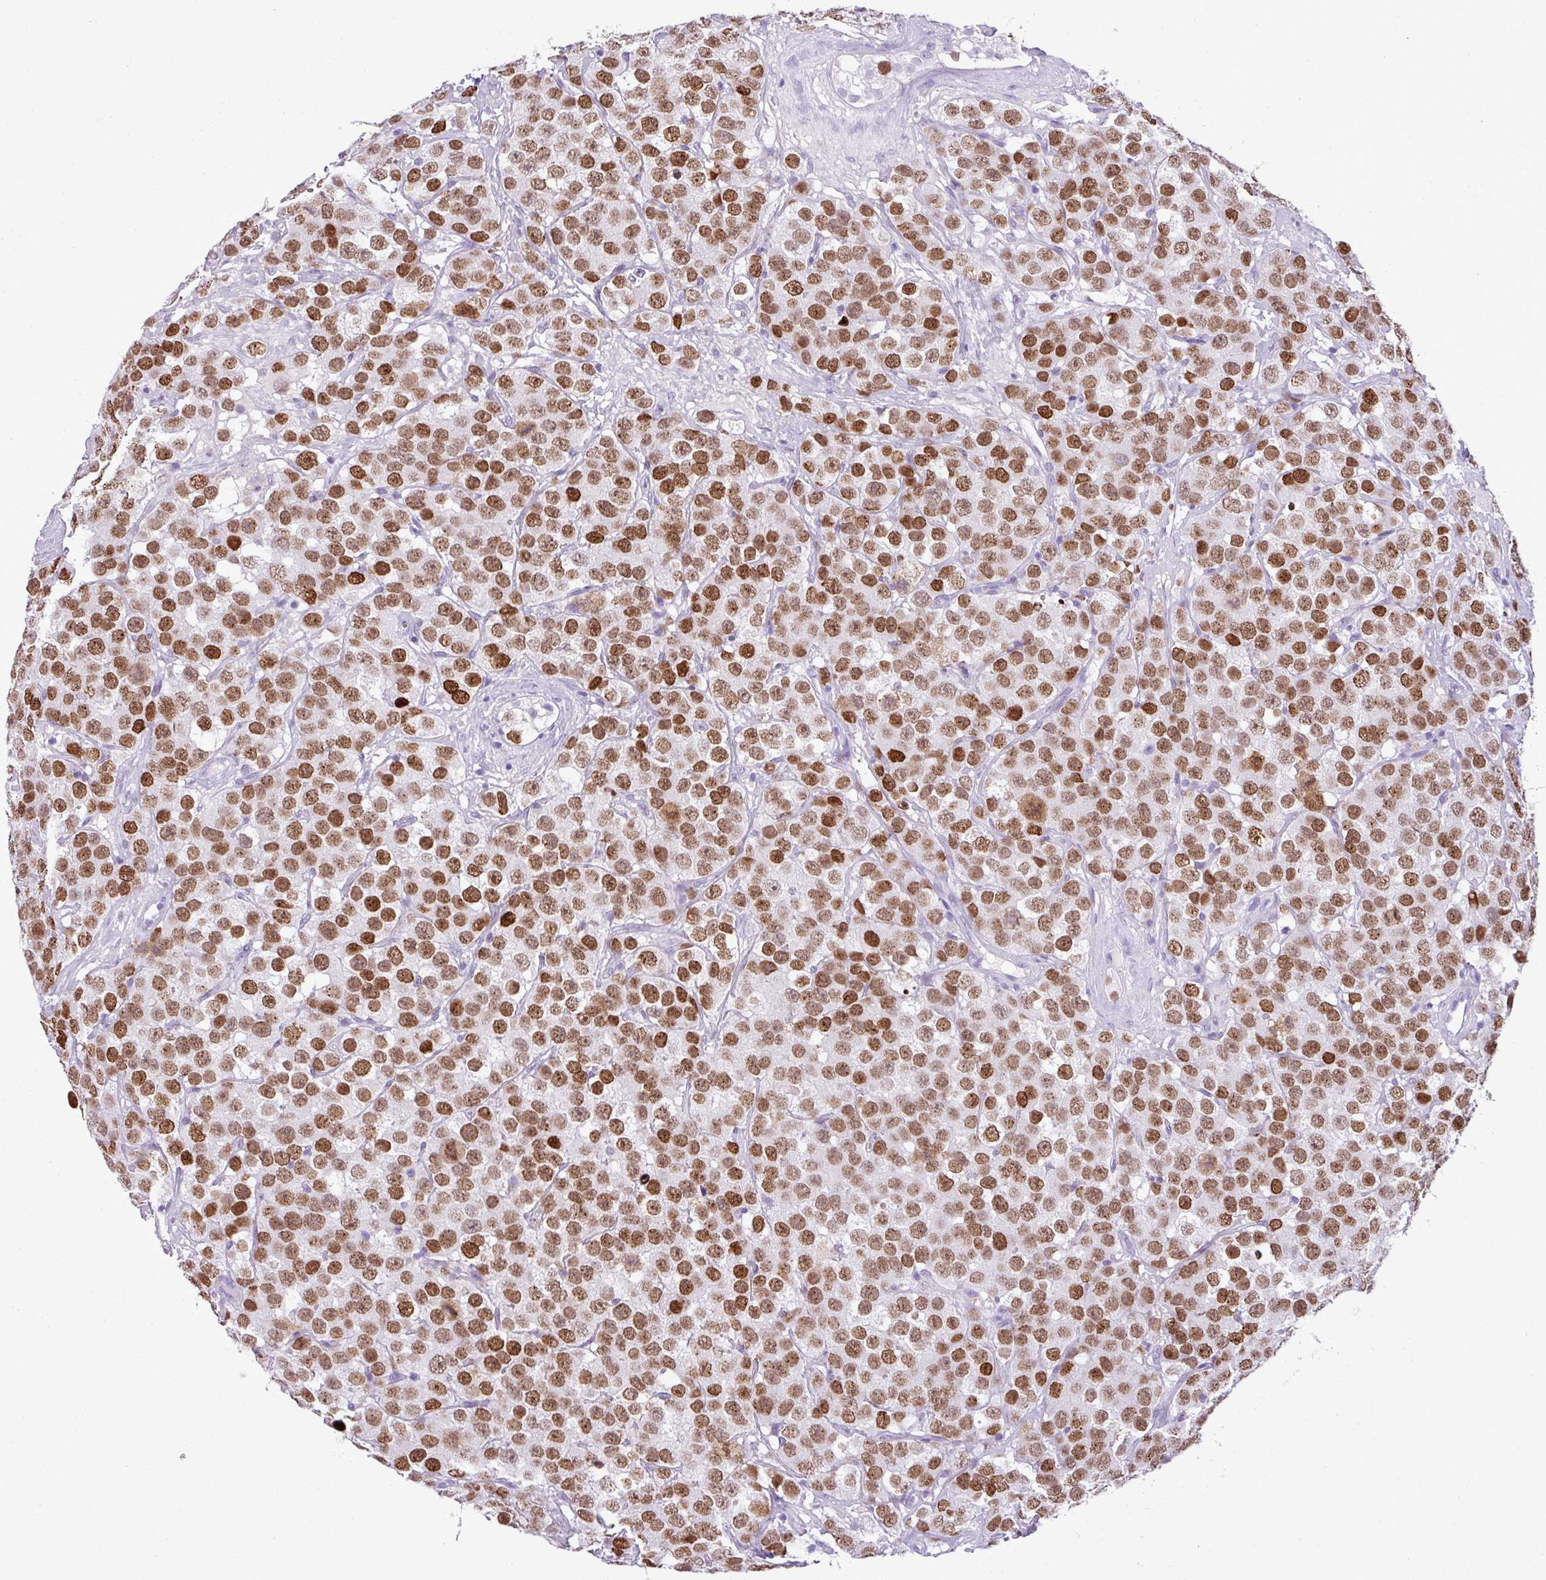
{"staining": {"intensity": "strong", "quantity": ">75%", "location": "nuclear"}, "tissue": "testis cancer", "cell_type": "Tumor cells", "image_type": "cancer", "snomed": [{"axis": "morphology", "description": "Seminoma, NOS"}, {"axis": "topography", "description": "Testis"}], "caption": "The image exhibits a brown stain indicating the presence of a protein in the nuclear of tumor cells in testis cancer (seminoma).", "gene": "RBMXL2", "patient": {"sex": "male", "age": 28}}